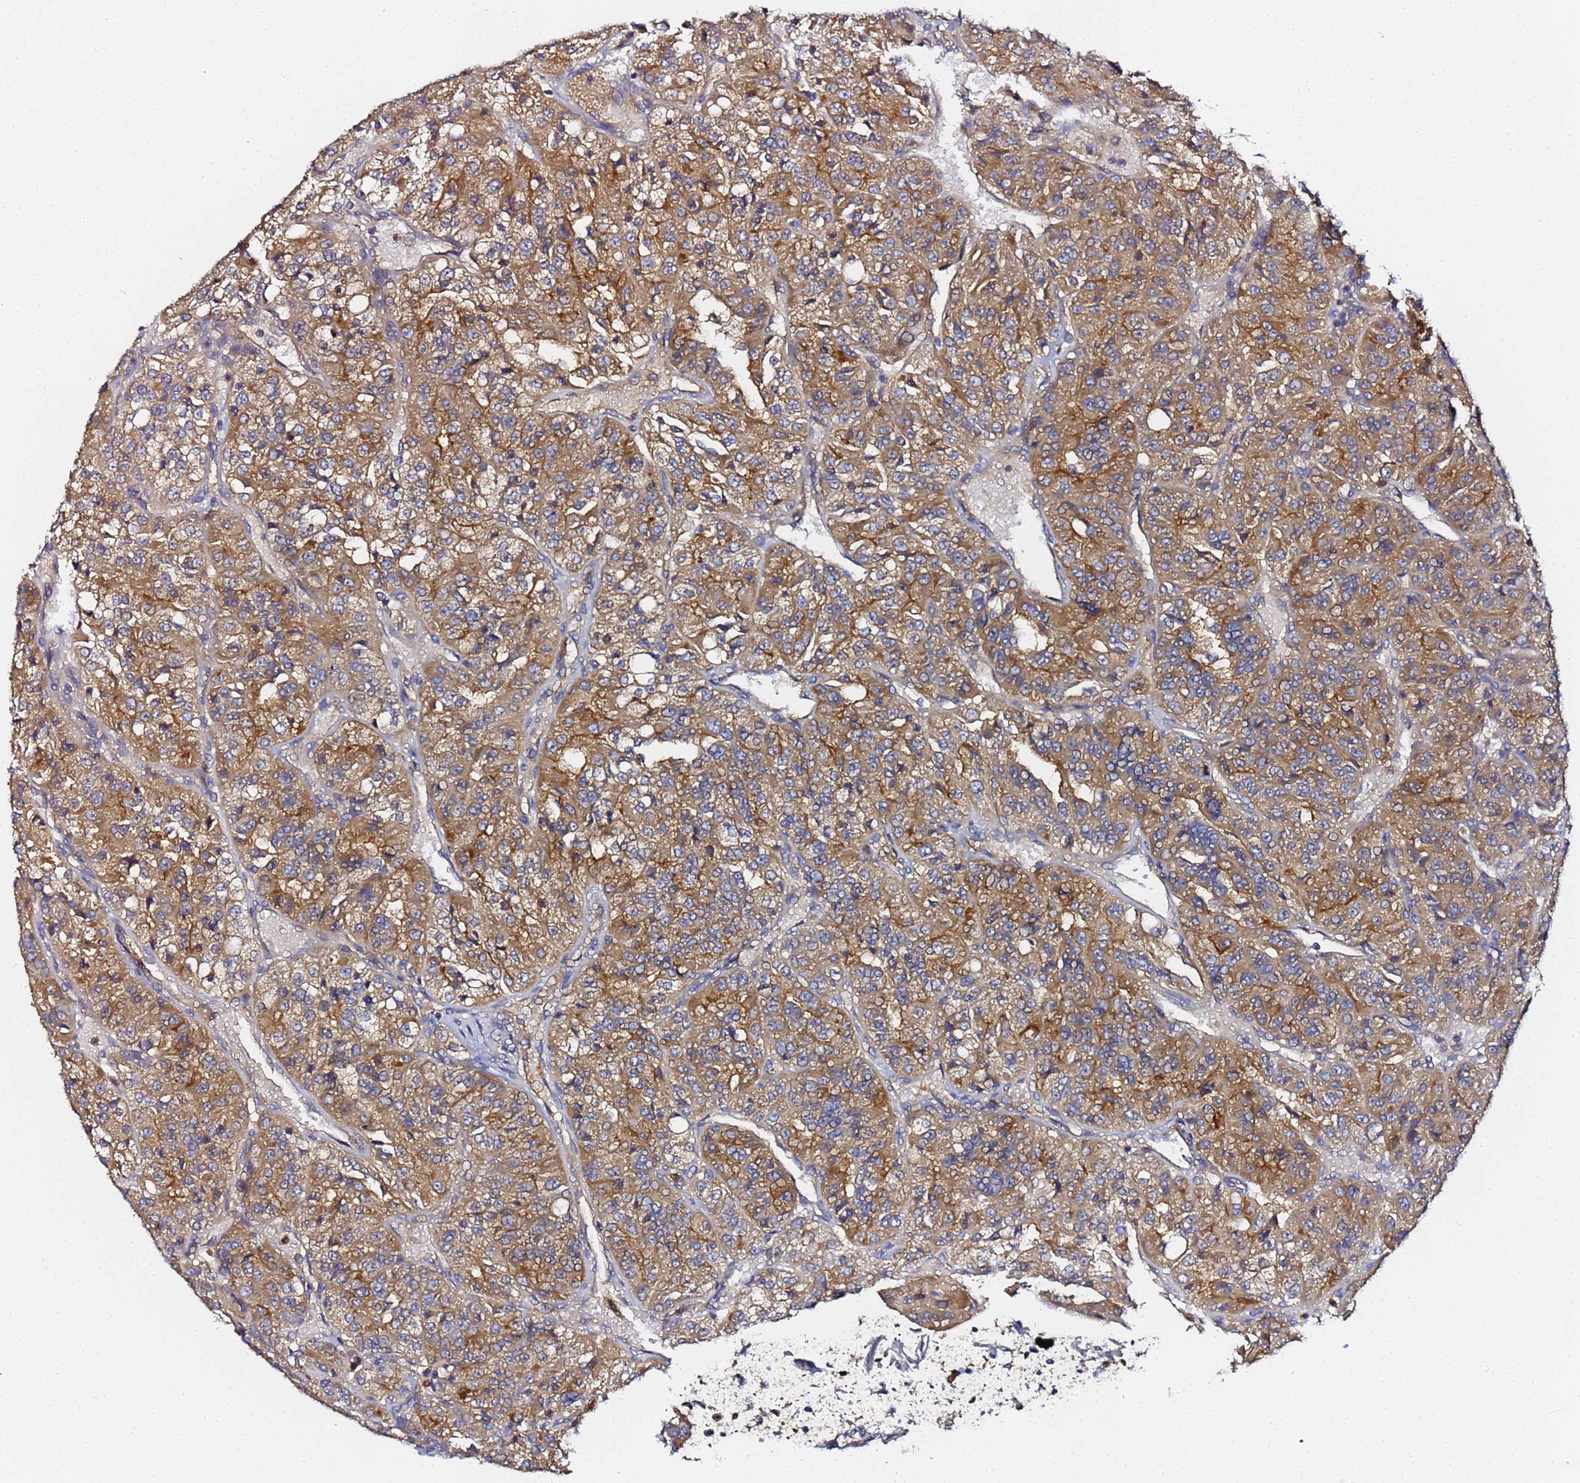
{"staining": {"intensity": "moderate", "quantity": ">75%", "location": "cytoplasmic/membranous"}, "tissue": "renal cancer", "cell_type": "Tumor cells", "image_type": "cancer", "snomed": [{"axis": "morphology", "description": "Adenocarcinoma, NOS"}, {"axis": "topography", "description": "Kidney"}], "caption": "IHC image of human renal cancer (adenocarcinoma) stained for a protein (brown), which shows medium levels of moderate cytoplasmic/membranous expression in approximately >75% of tumor cells.", "gene": "LRRC69", "patient": {"sex": "female", "age": 63}}